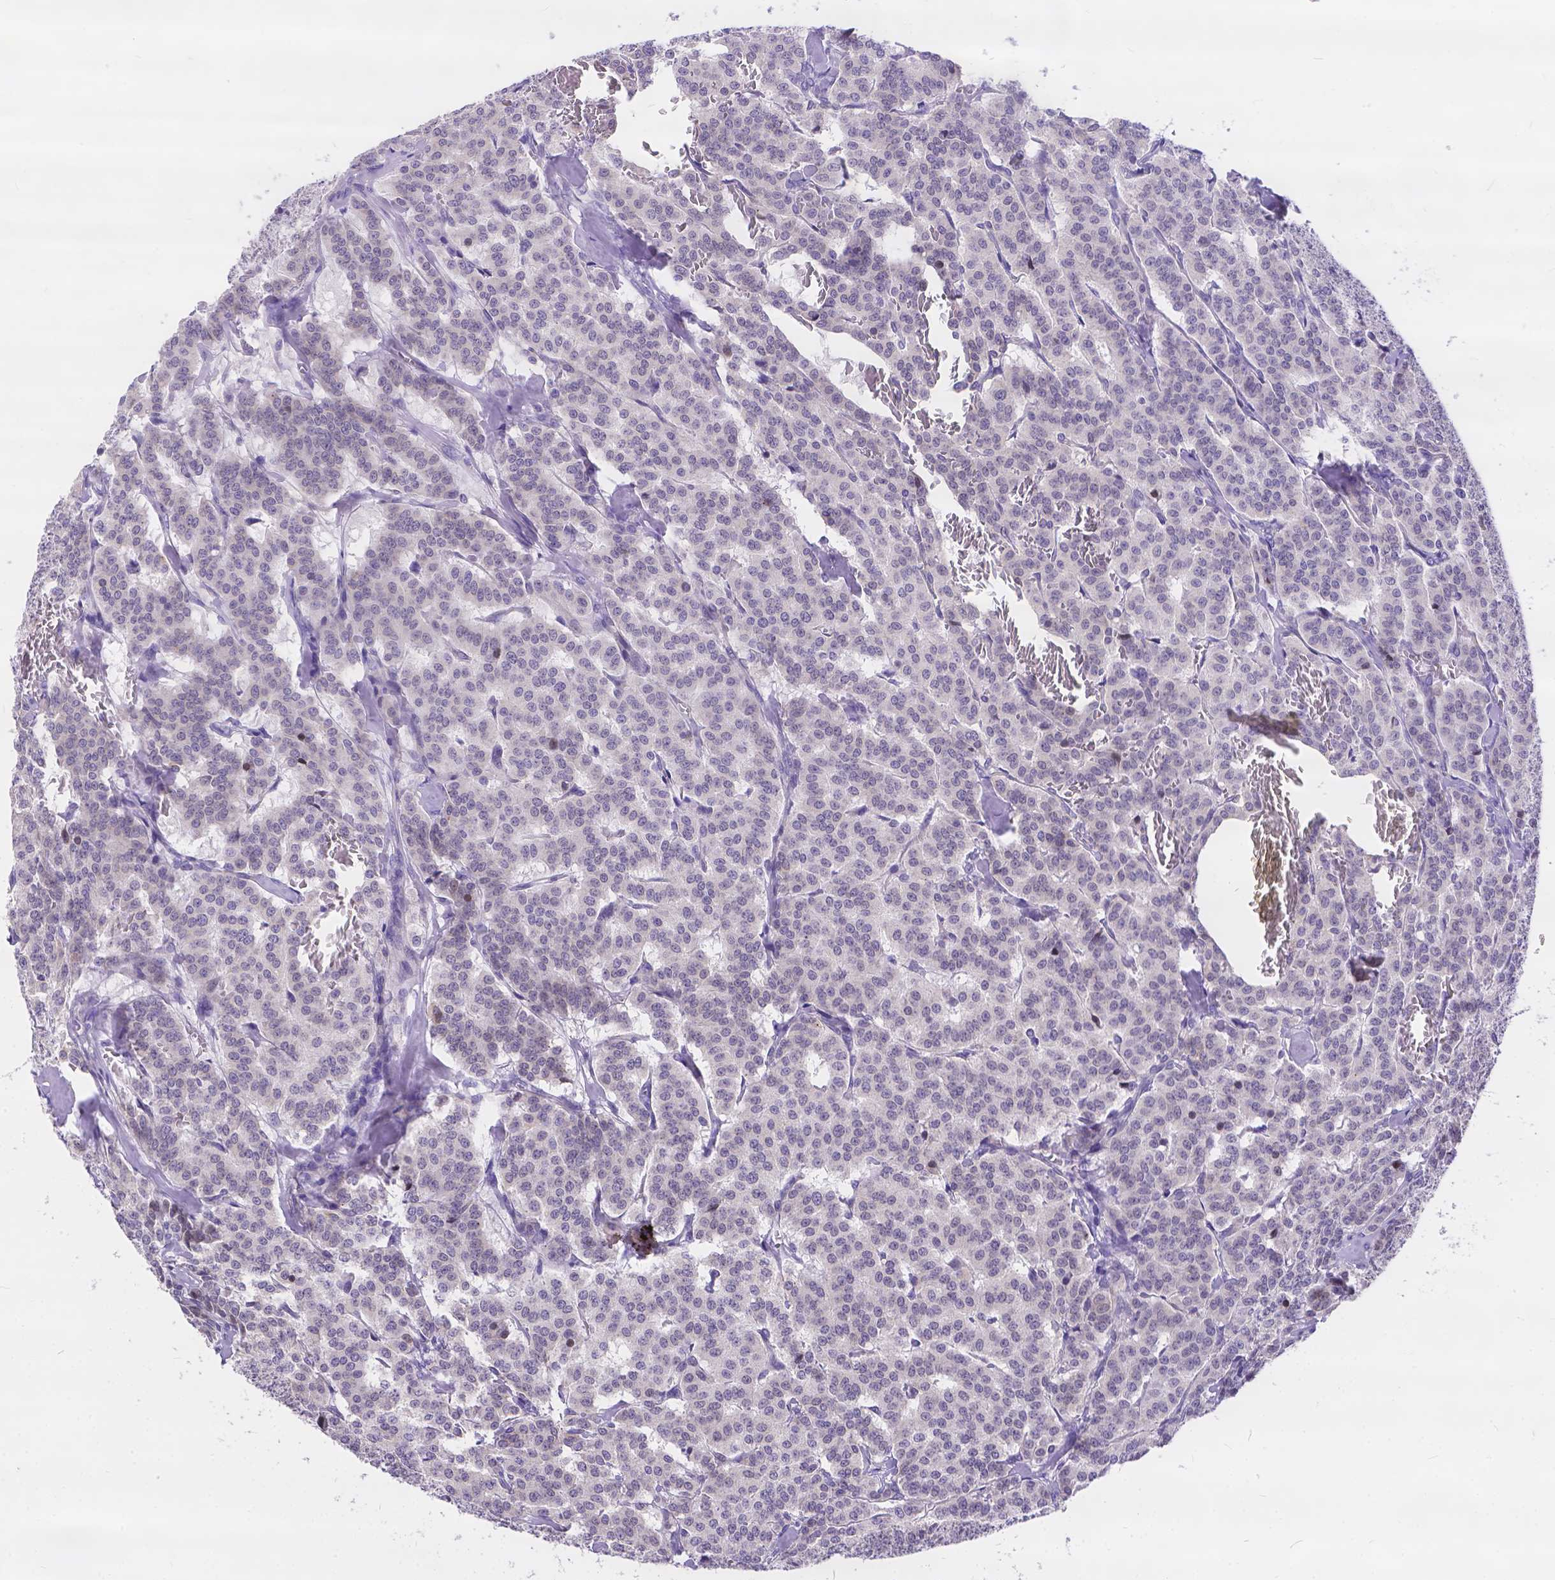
{"staining": {"intensity": "negative", "quantity": "none", "location": "none"}, "tissue": "carcinoid", "cell_type": "Tumor cells", "image_type": "cancer", "snomed": [{"axis": "morphology", "description": "Normal tissue, NOS"}, {"axis": "morphology", "description": "Carcinoid, malignant, NOS"}, {"axis": "topography", "description": "Lung"}], "caption": "Human carcinoid (malignant) stained for a protein using immunohistochemistry displays no positivity in tumor cells.", "gene": "DLEC1", "patient": {"sex": "female", "age": 46}}